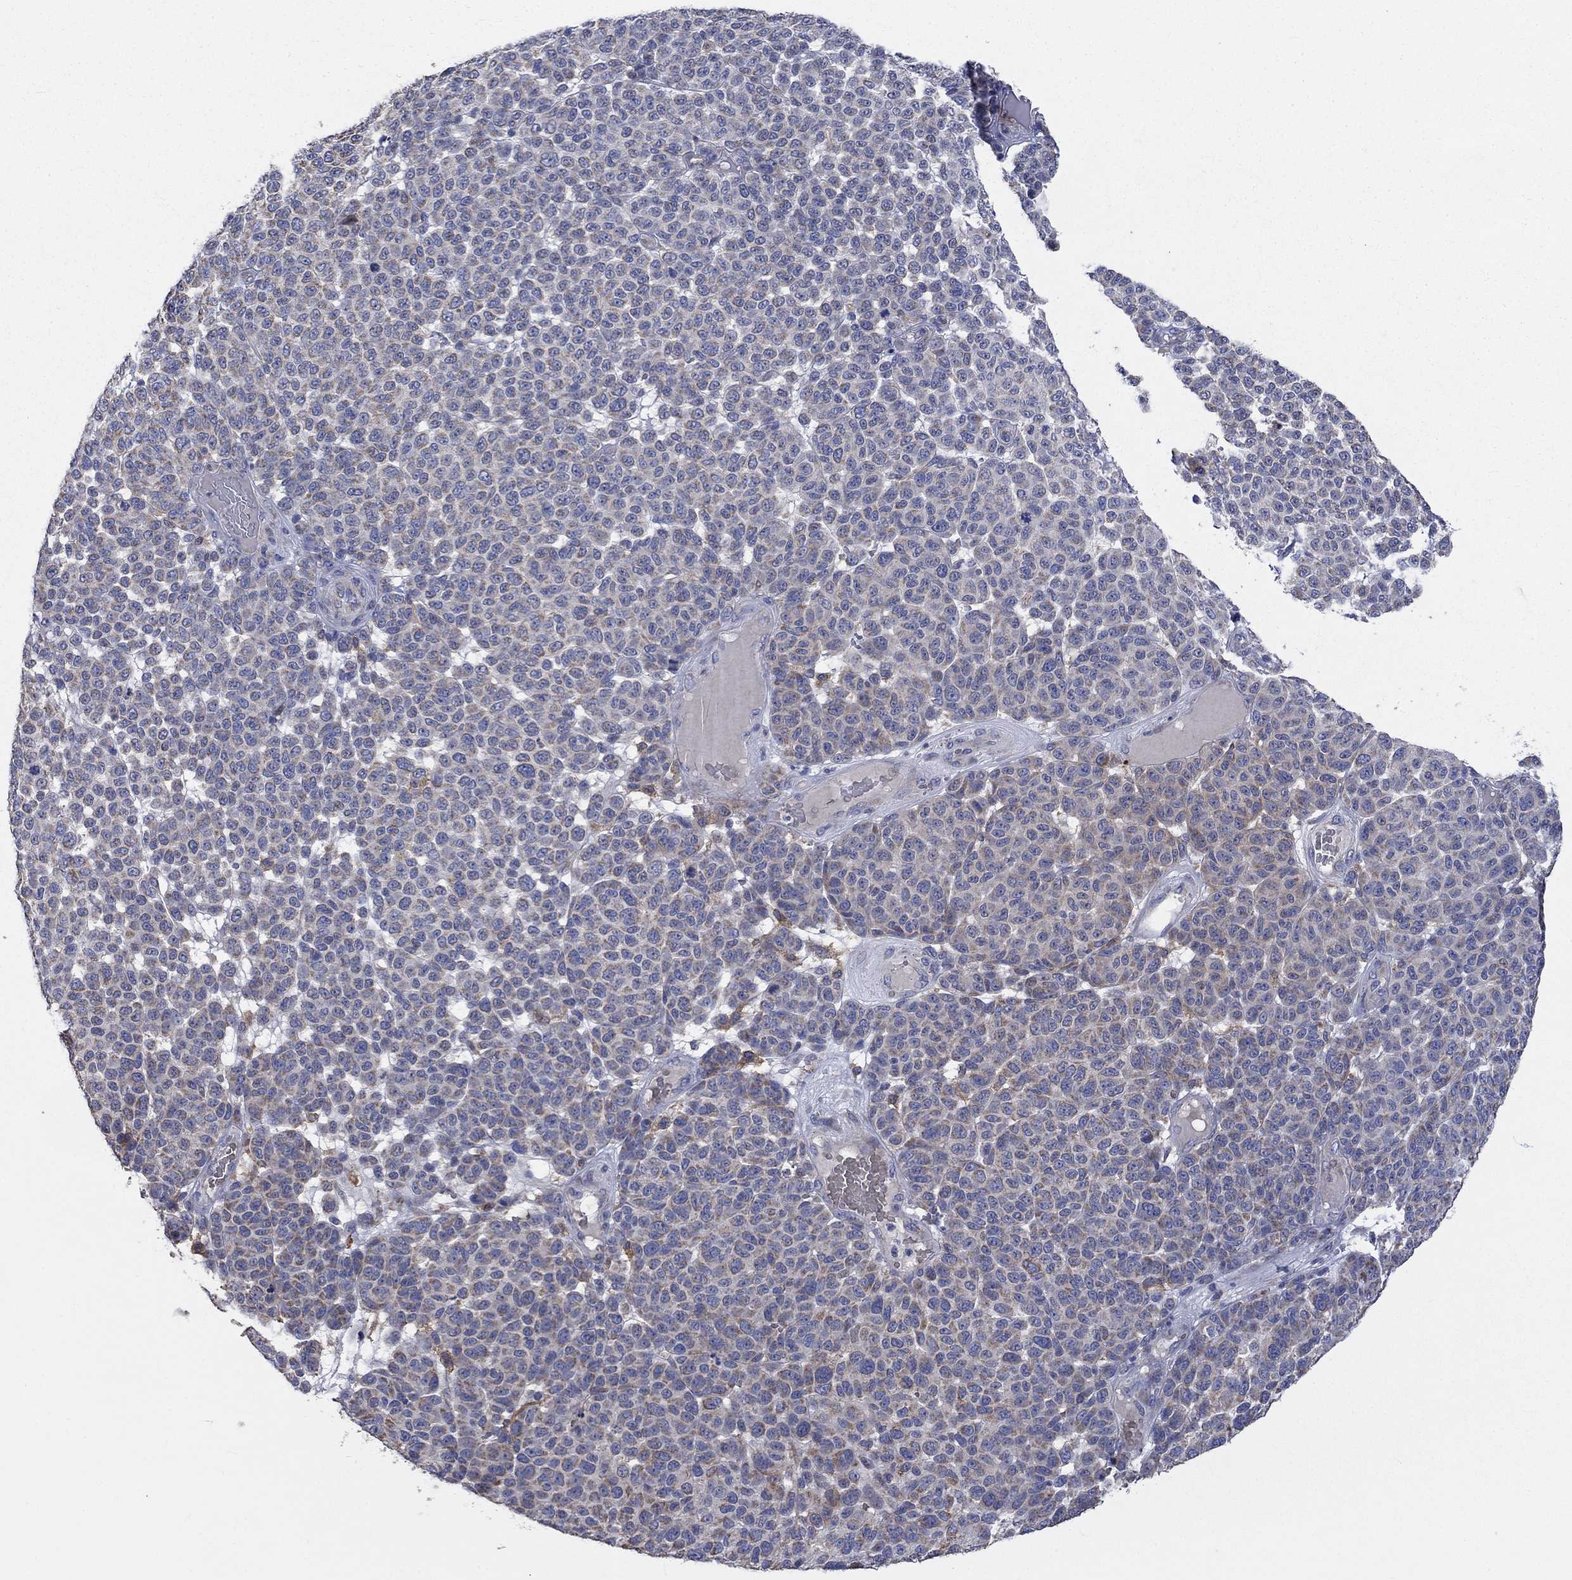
{"staining": {"intensity": "moderate", "quantity": "<25%", "location": "cytoplasmic/membranous"}, "tissue": "melanoma", "cell_type": "Tumor cells", "image_type": "cancer", "snomed": [{"axis": "morphology", "description": "Malignant melanoma, NOS"}, {"axis": "topography", "description": "Skin"}], "caption": "Malignant melanoma was stained to show a protein in brown. There is low levels of moderate cytoplasmic/membranous expression in approximately <25% of tumor cells.", "gene": "UGT8", "patient": {"sex": "male", "age": 59}}